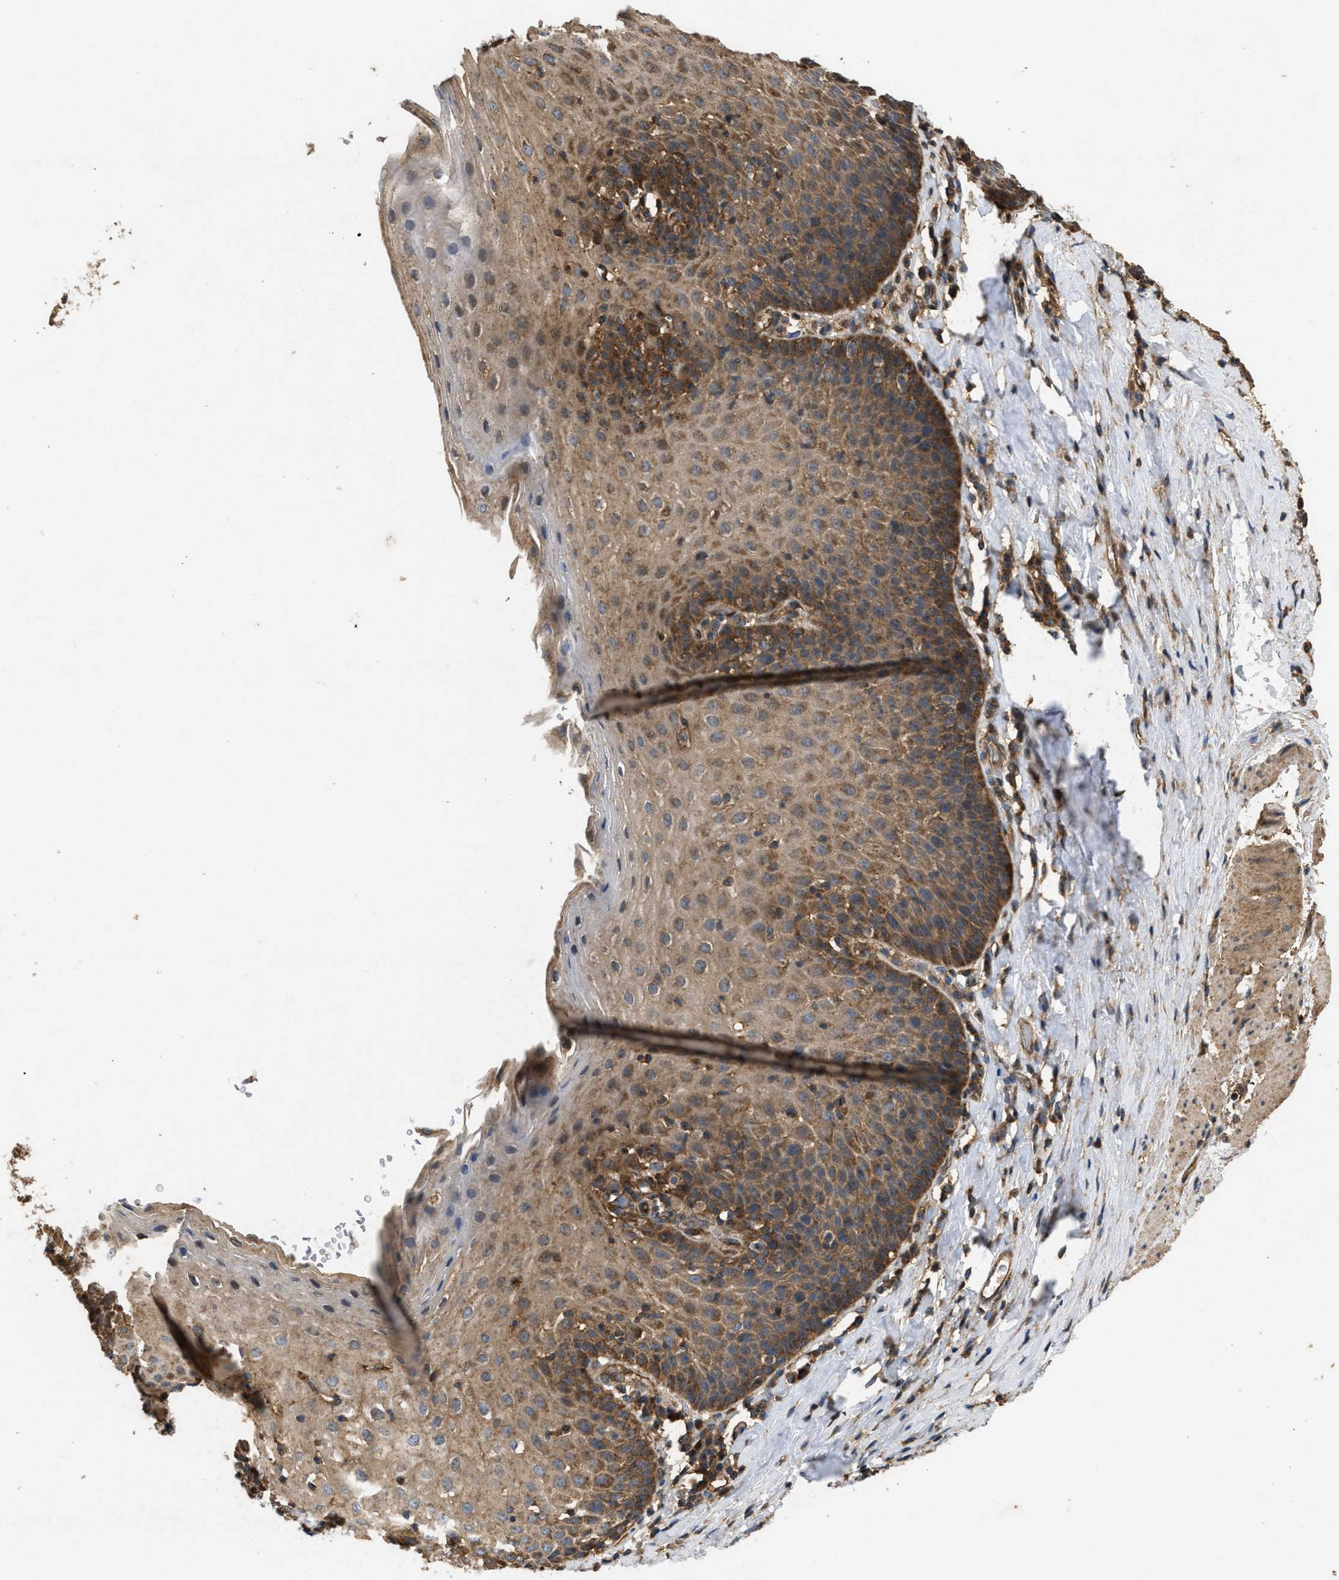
{"staining": {"intensity": "strong", "quantity": "25%-75%", "location": "cytoplasmic/membranous"}, "tissue": "esophagus", "cell_type": "Squamous epithelial cells", "image_type": "normal", "snomed": [{"axis": "morphology", "description": "Normal tissue, NOS"}, {"axis": "topography", "description": "Esophagus"}], "caption": "This histopathology image shows IHC staining of unremarkable esophagus, with high strong cytoplasmic/membranous staining in about 25%-75% of squamous epithelial cells.", "gene": "GNB4", "patient": {"sex": "female", "age": 61}}